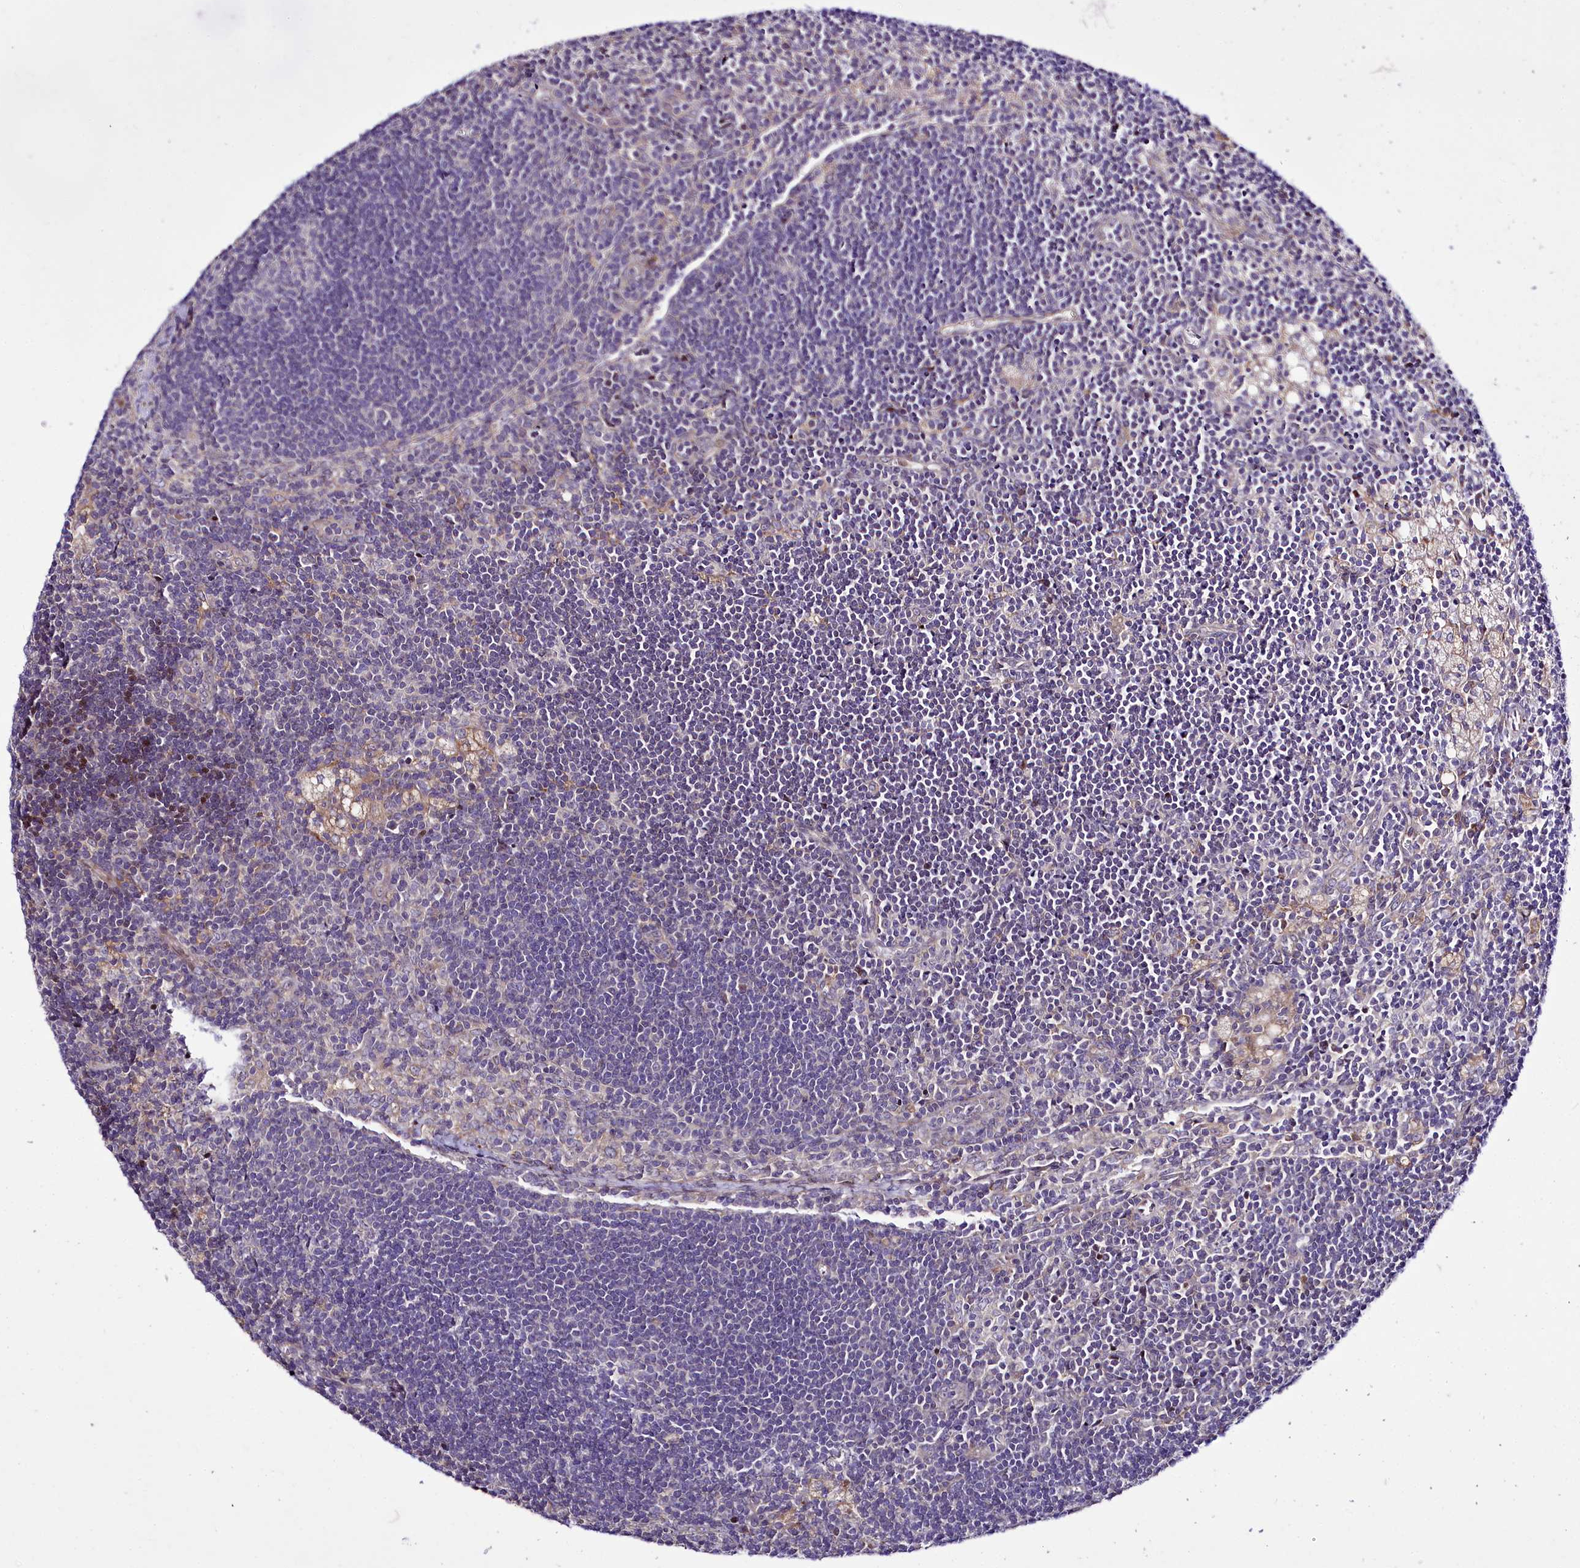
{"staining": {"intensity": "negative", "quantity": "none", "location": "none"}, "tissue": "lymph node", "cell_type": "Germinal center cells", "image_type": "normal", "snomed": [{"axis": "morphology", "description": "Normal tissue, NOS"}, {"axis": "topography", "description": "Lymph node"}], "caption": "This is a photomicrograph of immunohistochemistry (IHC) staining of unremarkable lymph node, which shows no expression in germinal center cells.", "gene": "ZC3H12C", "patient": {"sex": "male", "age": 24}}